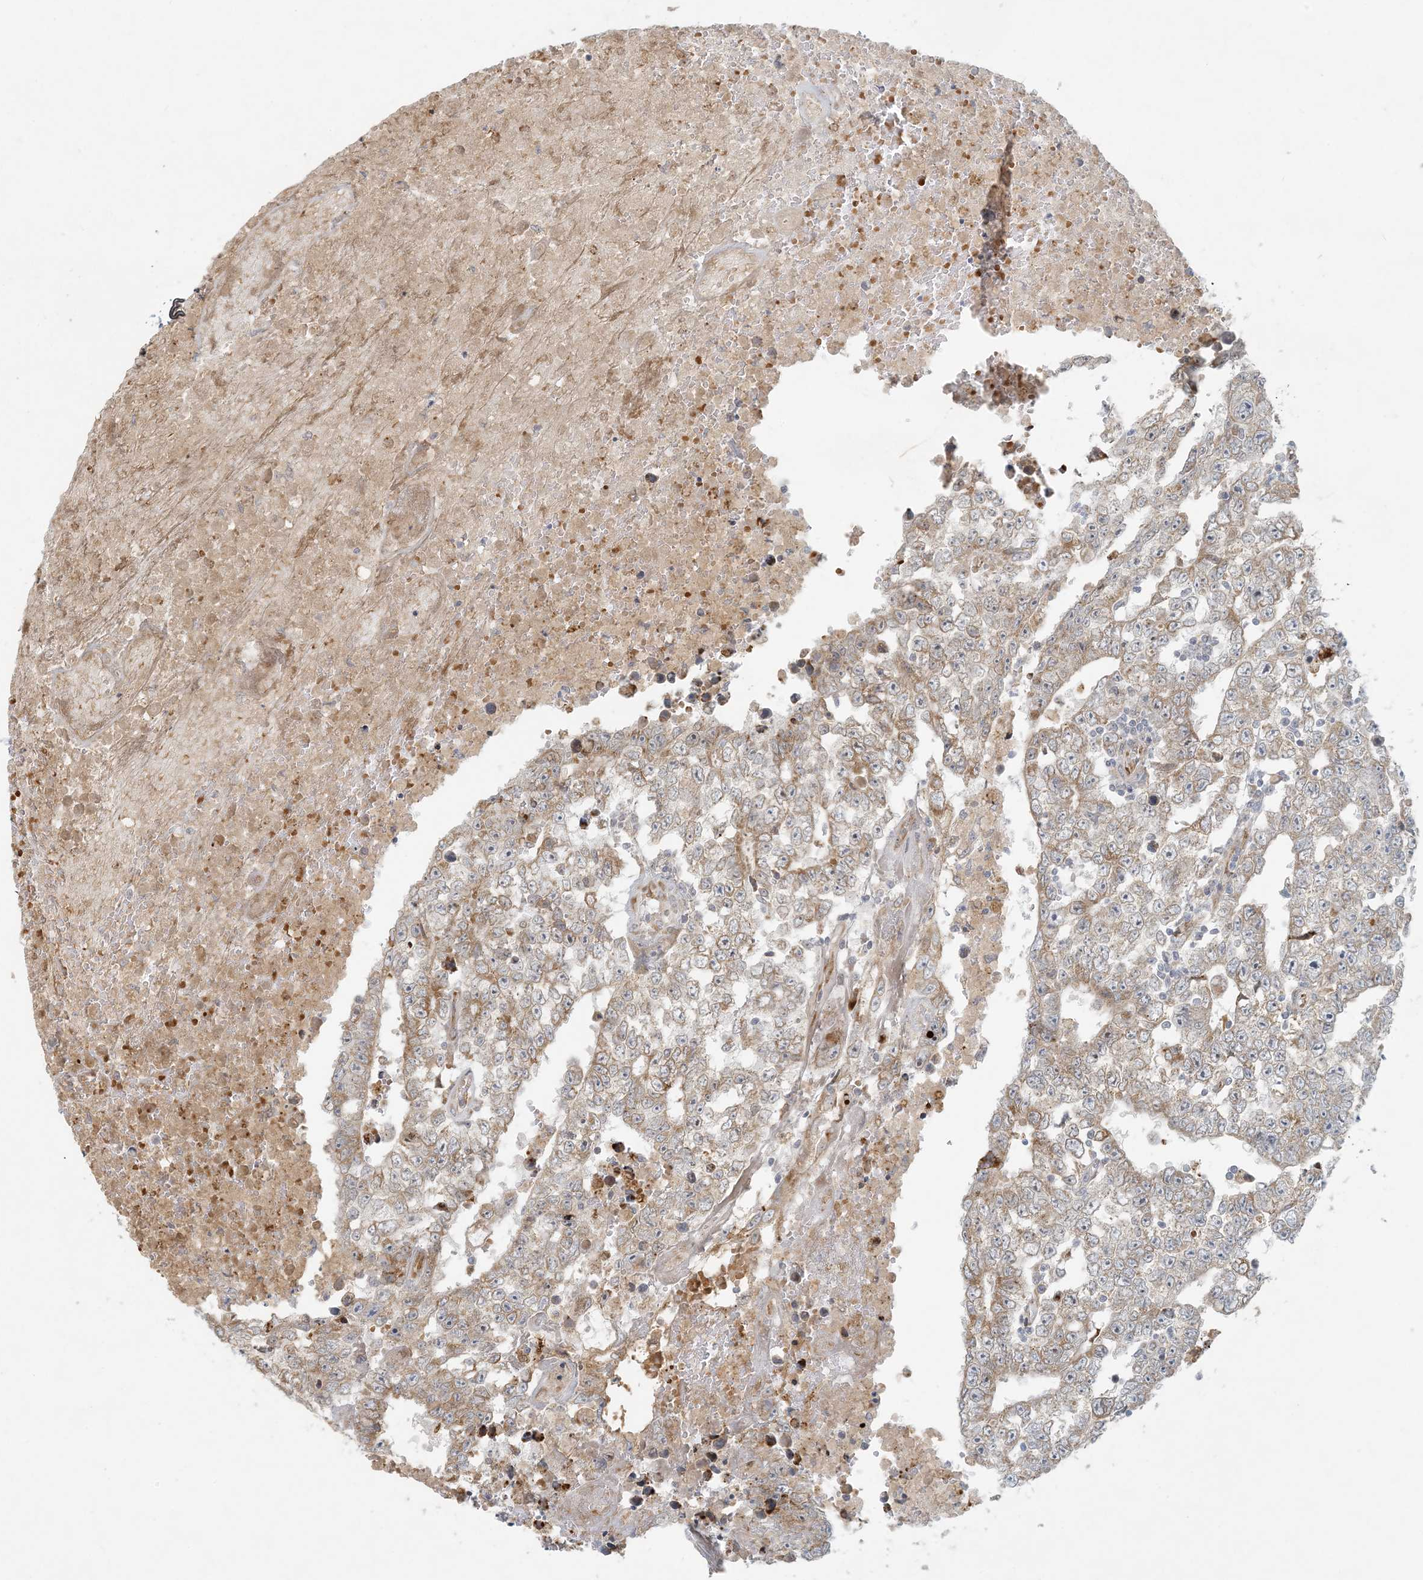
{"staining": {"intensity": "weak", "quantity": ">75%", "location": "cytoplasmic/membranous"}, "tissue": "testis cancer", "cell_type": "Tumor cells", "image_type": "cancer", "snomed": [{"axis": "morphology", "description": "Carcinoma, Embryonal, NOS"}, {"axis": "topography", "description": "Testis"}], "caption": "This is a micrograph of IHC staining of embryonal carcinoma (testis), which shows weak staining in the cytoplasmic/membranous of tumor cells.", "gene": "HACL1", "patient": {"sex": "male", "age": 25}}